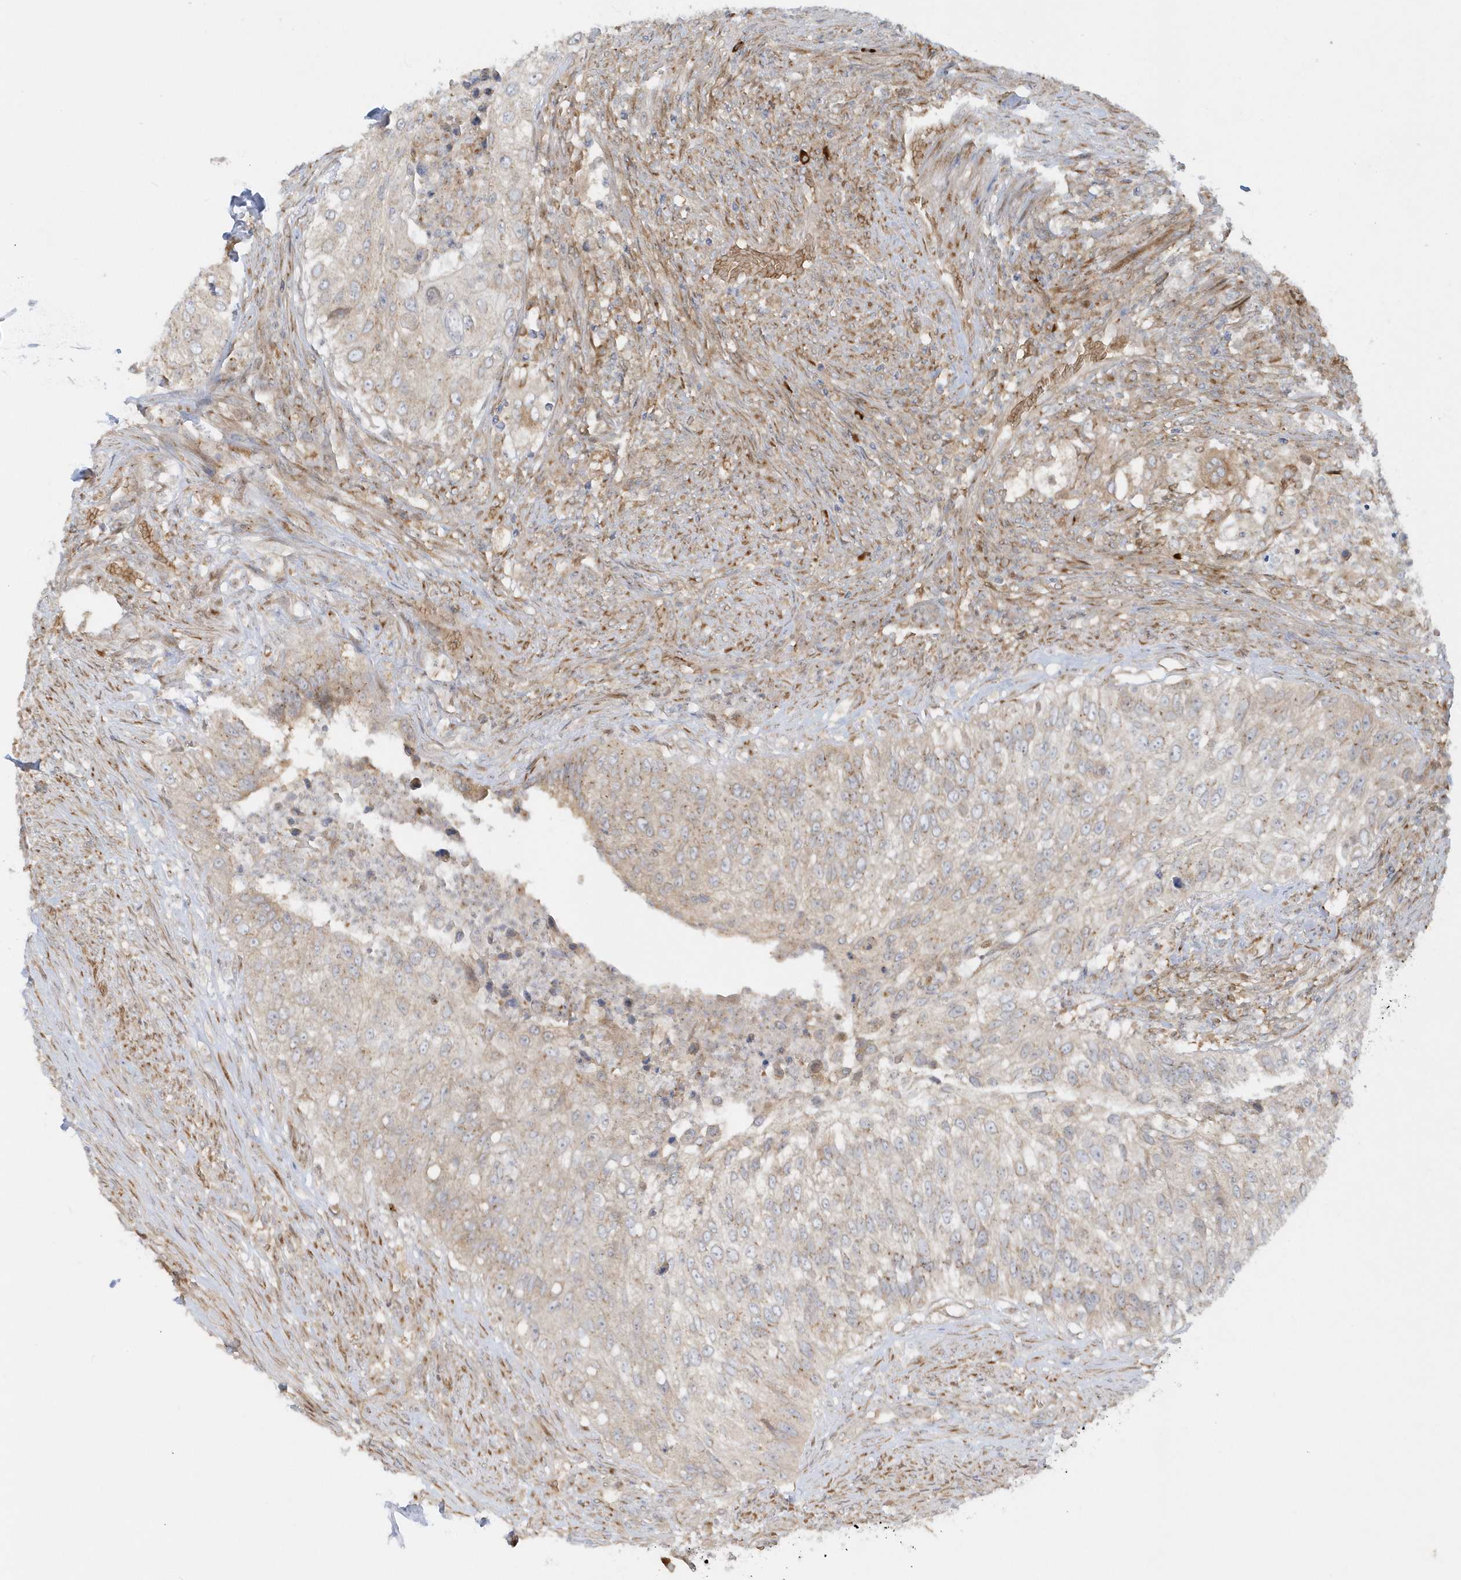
{"staining": {"intensity": "weak", "quantity": "25%-75%", "location": "cytoplasmic/membranous"}, "tissue": "urothelial cancer", "cell_type": "Tumor cells", "image_type": "cancer", "snomed": [{"axis": "morphology", "description": "Urothelial carcinoma, High grade"}, {"axis": "topography", "description": "Urinary bladder"}], "caption": "High-magnification brightfield microscopy of high-grade urothelial carcinoma stained with DAB (3,3'-diaminobenzidine) (brown) and counterstained with hematoxylin (blue). tumor cells exhibit weak cytoplasmic/membranous expression is appreciated in approximately25%-75% of cells.", "gene": "RPP40", "patient": {"sex": "female", "age": 60}}